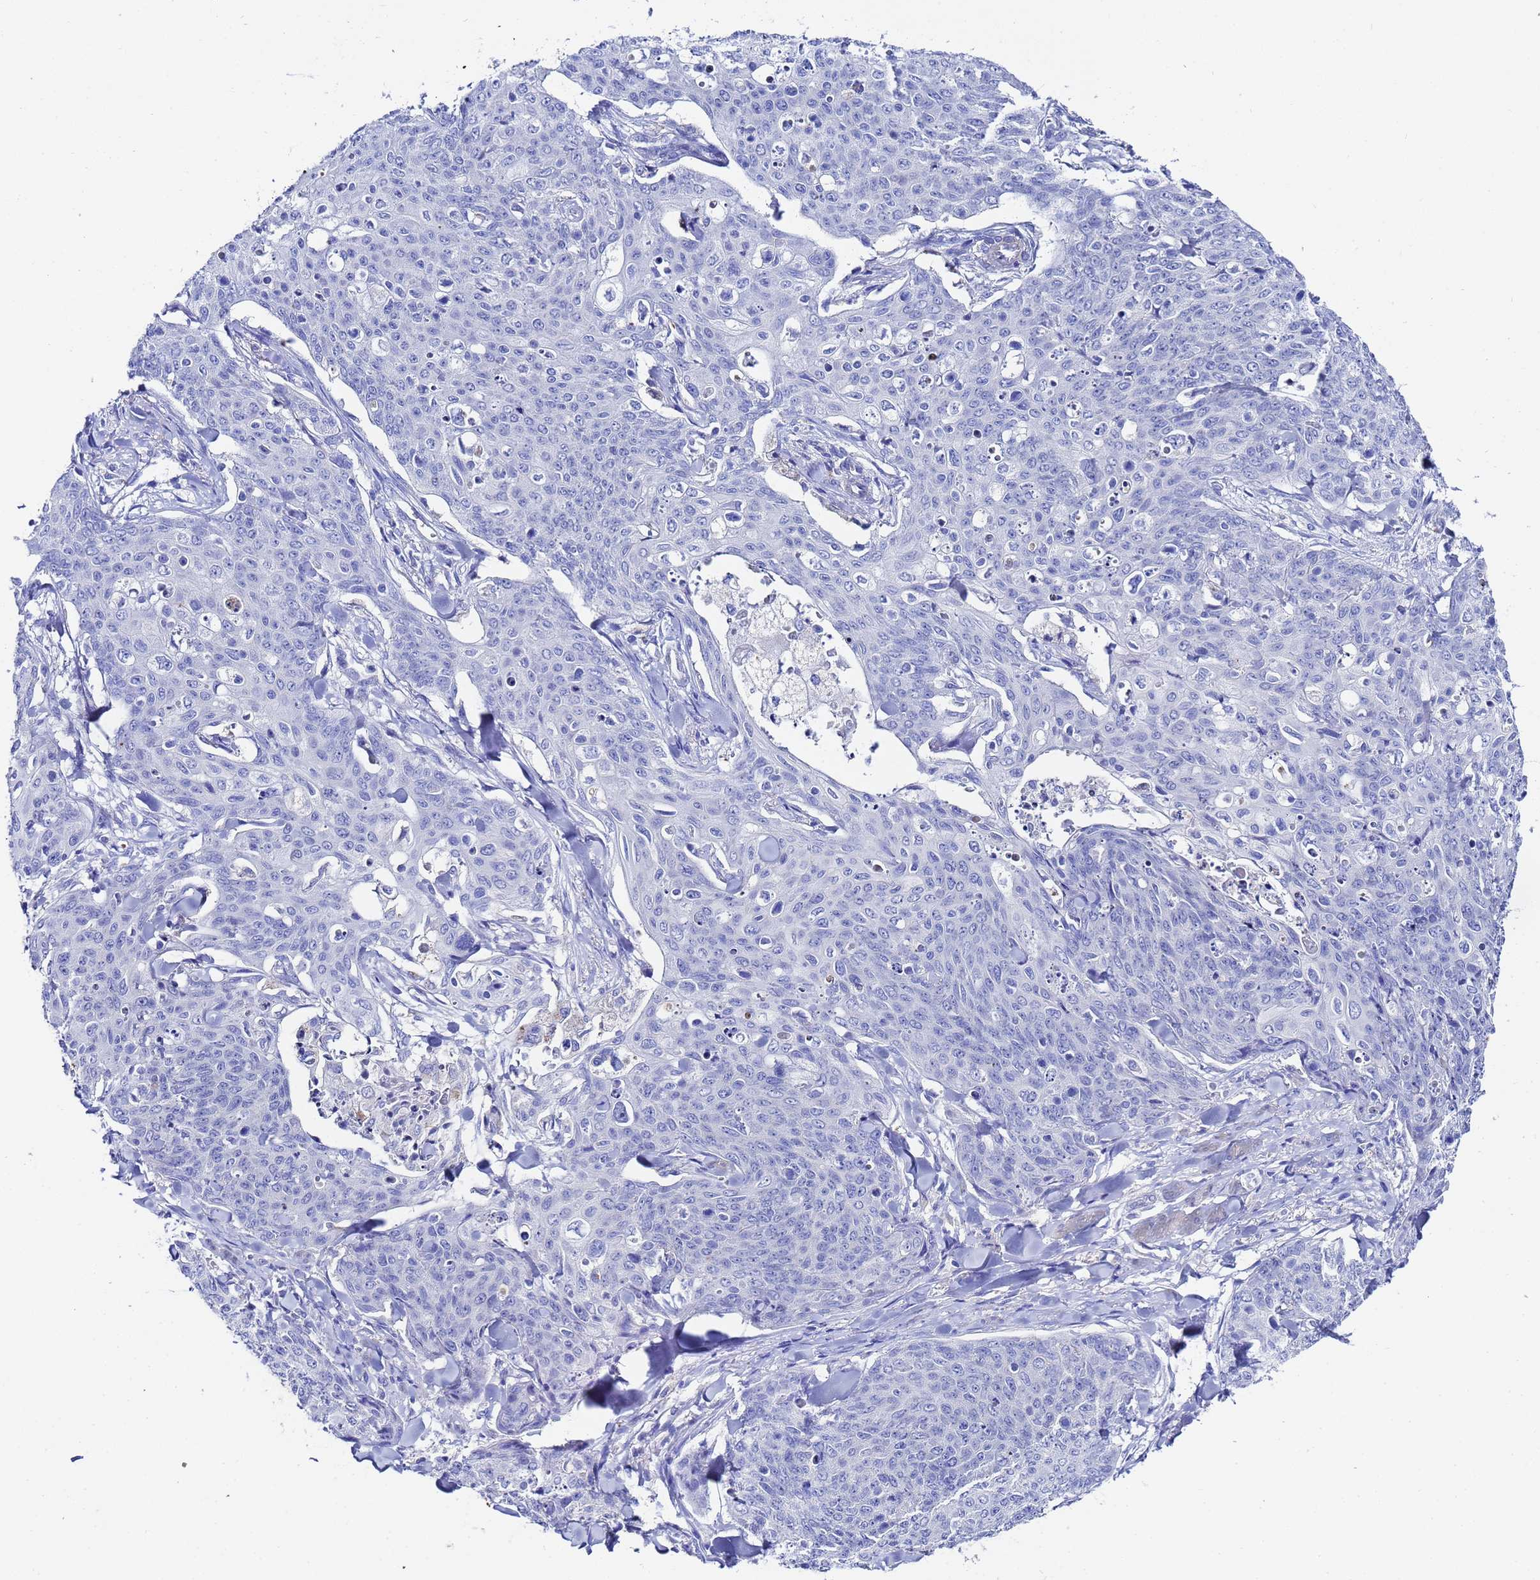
{"staining": {"intensity": "negative", "quantity": "none", "location": "none"}, "tissue": "skin cancer", "cell_type": "Tumor cells", "image_type": "cancer", "snomed": [{"axis": "morphology", "description": "Squamous cell carcinoma, NOS"}, {"axis": "topography", "description": "Skin"}, {"axis": "topography", "description": "Vulva"}], "caption": "Immunohistochemistry histopathology image of neoplastic tissue: skin squamous cell carcinoma stained with DAB shows no significant protein staining in tumor cells.", "gene": "ZNF26", "patient": {"sex": "female", "age": 85}}